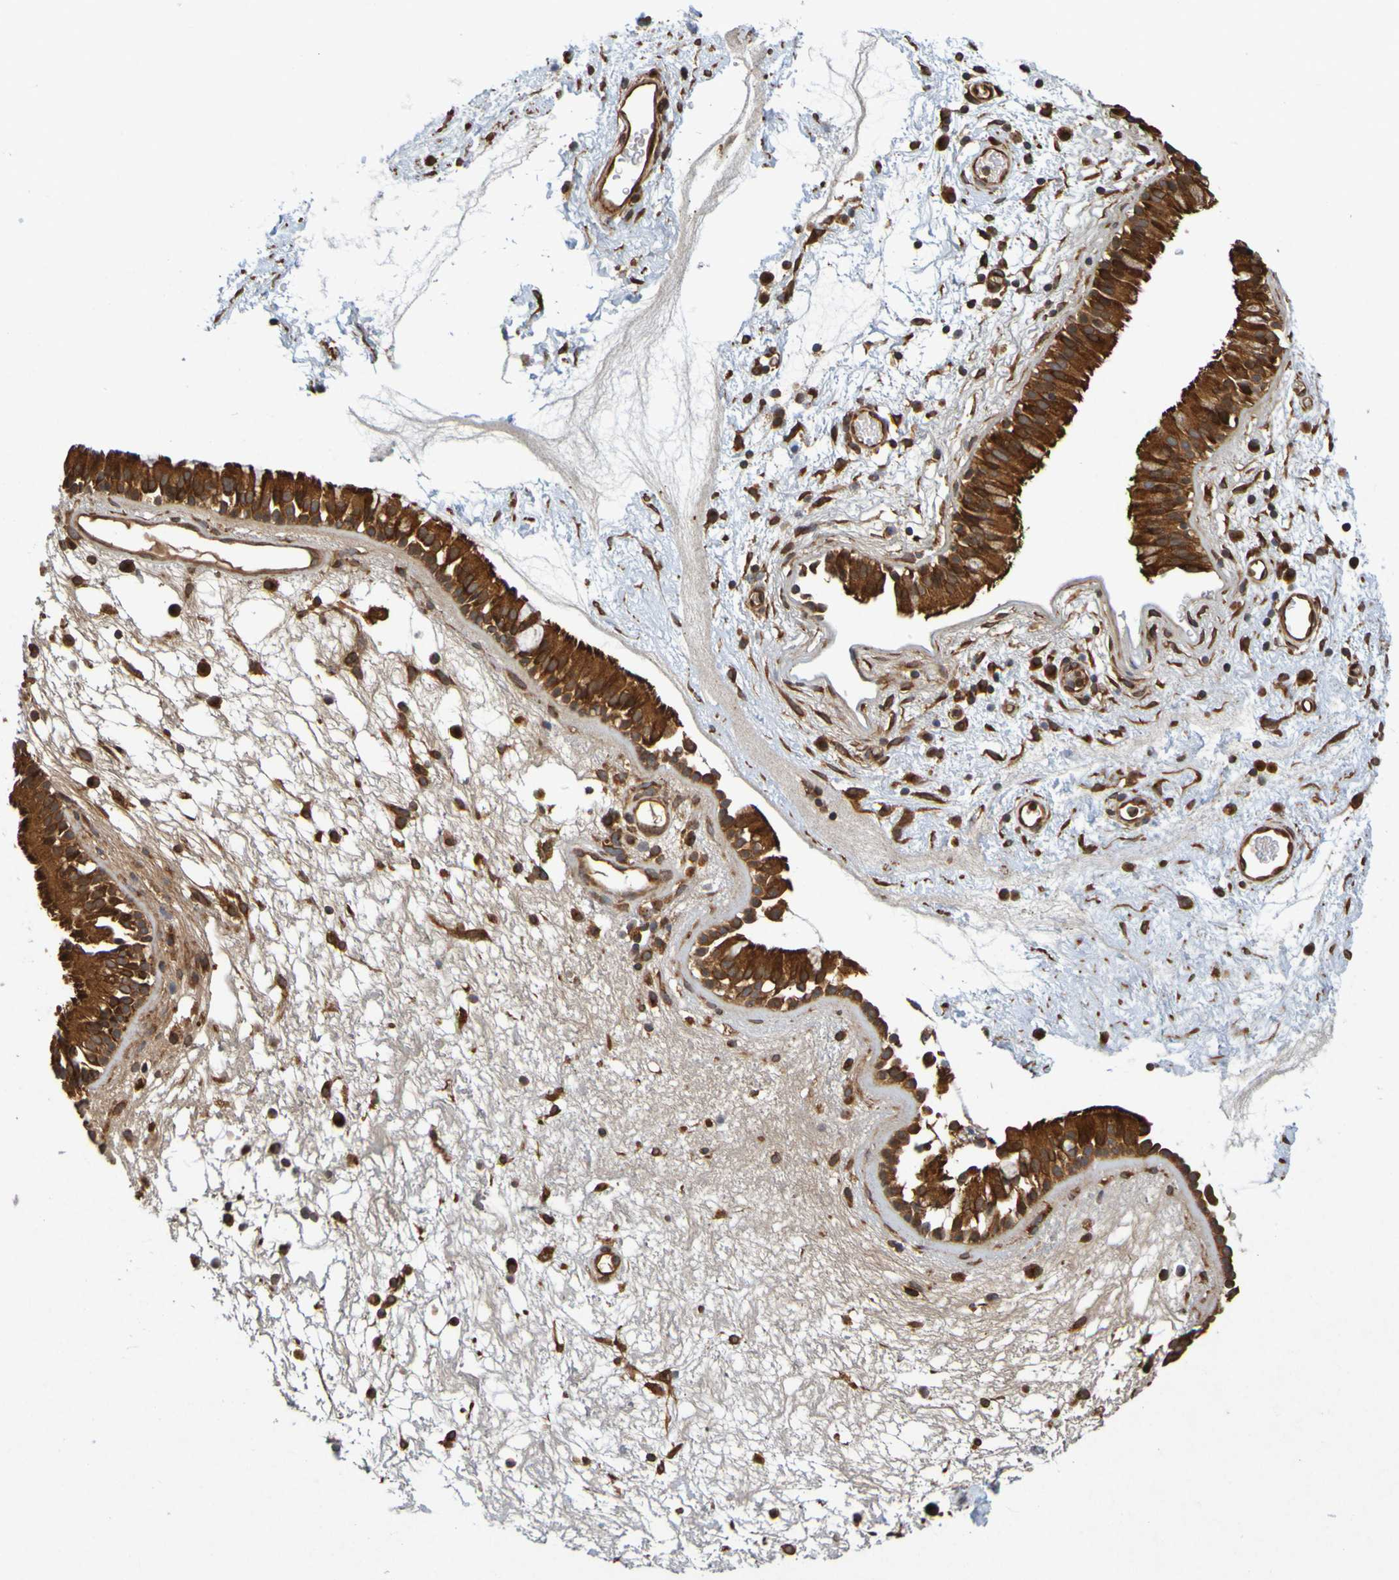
{"staining": {"intensity": "strong", "quantity": ">75%", "location": "cytoplasmic/membranous"}, "tissue": "nasopharynx", "cell_type": "Respiratory epithelial cells", "image_type": "normal", "snomed": [{"axis": "morphology", "description": "Normal tissue, NOS"}, {"axis": "morphology", "description": "Inflammation, NOS"}, {"axis": "topography", "description": "Nasopharynx"}], "caption": "The immunohistochemical stain highlights strong cytoplasmic/membranous staining in respiratory epithelial cells of normal nasopharynx.", "gene": "OCRL", "patient": {"sex": "male", "age": 48}}